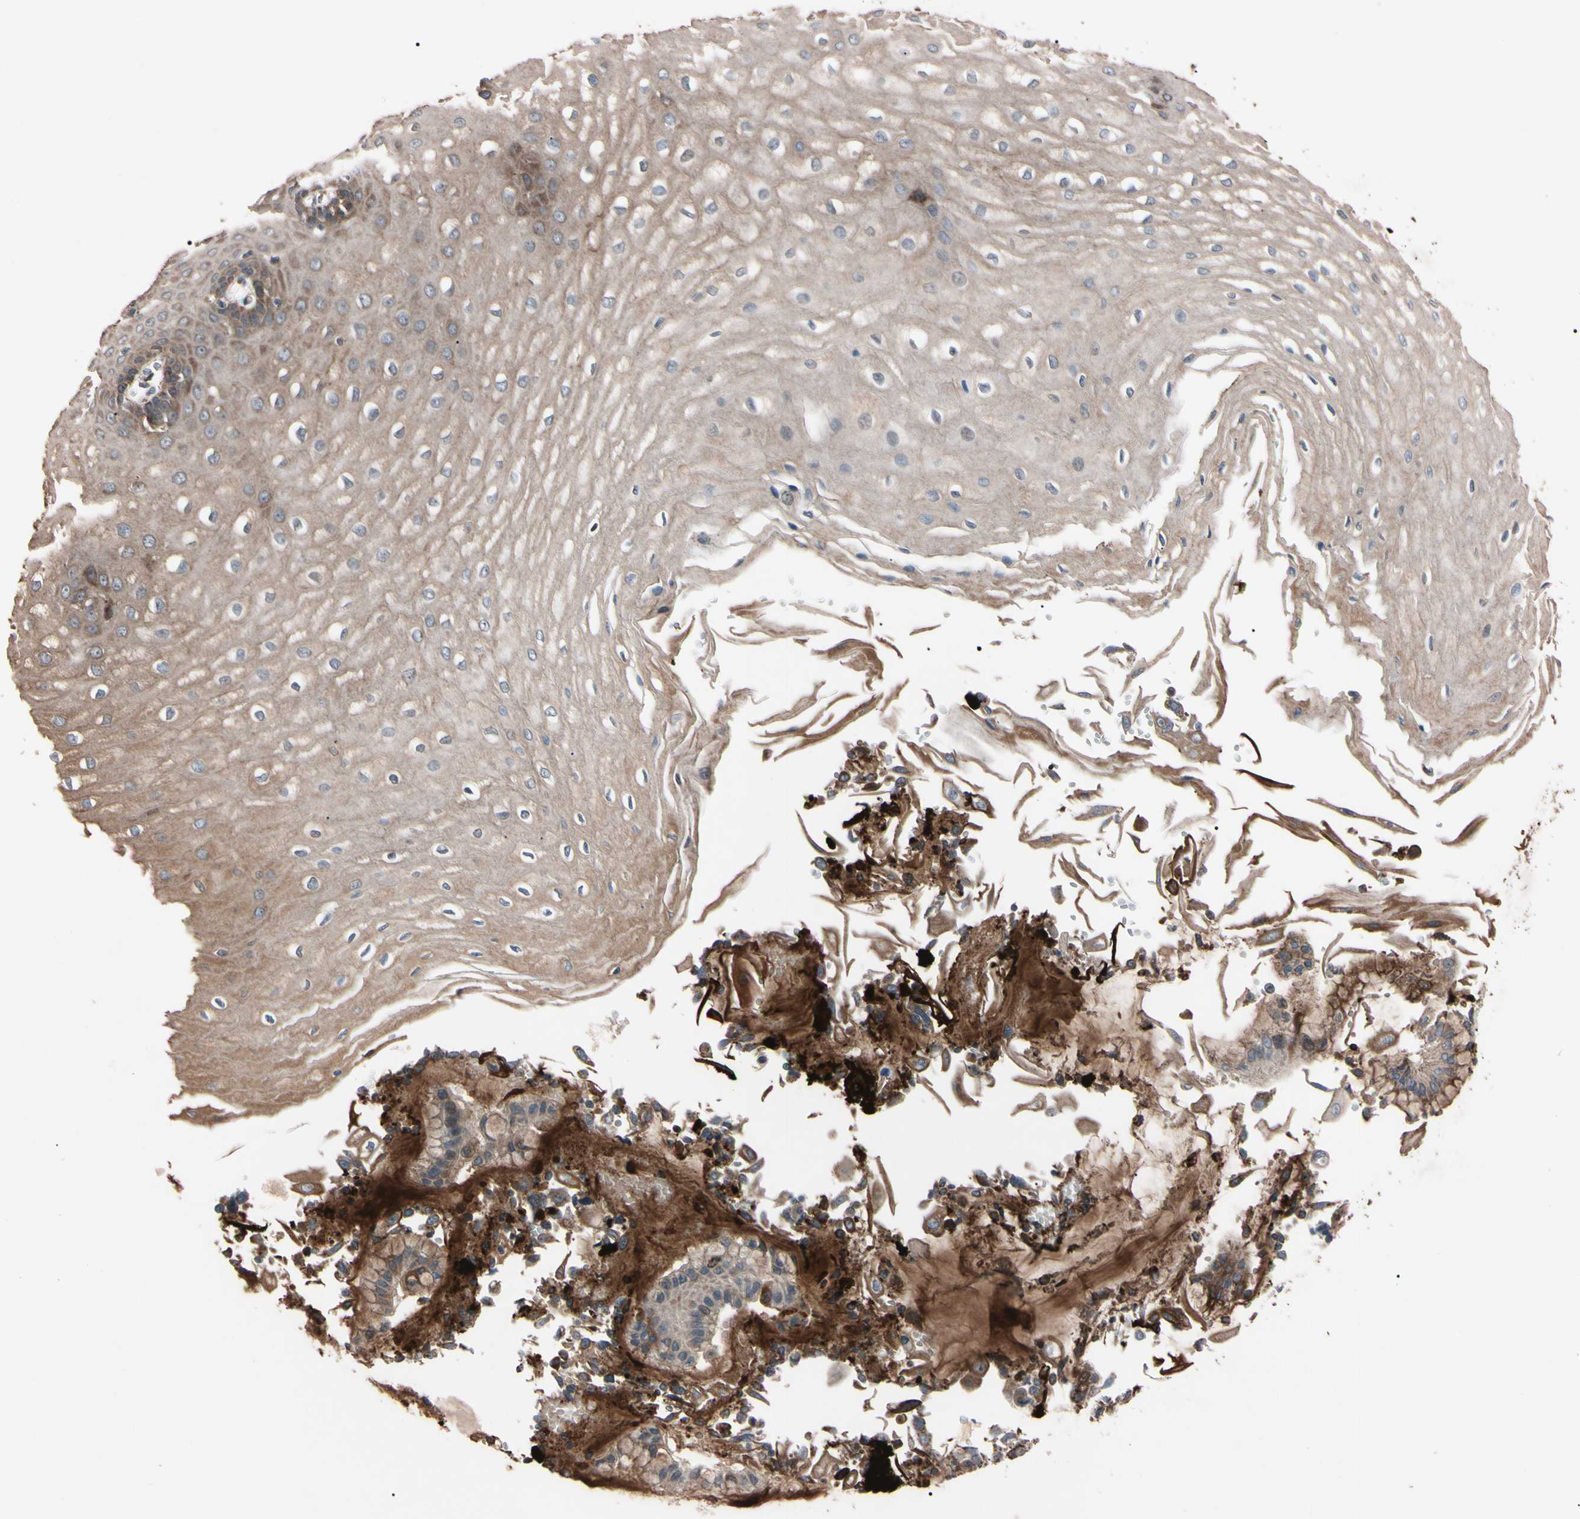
{"staining": {"intensity": "moderate", "quantity": ">75%", "location": "cytoplasmic/membranous"}, "tissue": "esophagus", "cell_type": "Squamous epithelial cells", "image_type": "normal", "snomed": [{"axis": "morphology", "description": "Normal tissue, NOS"}, {"axis": "morphology", "description": "Squamous cell carcinoma, NOS"}, {"axis": "topography", "description": "Esophagus"}], "caption": "IHC histopathology image of normal esophagus: esophagus stained using immunohistochemistry reveals medium levels of moderate protein expression localized specifically in the cytoplasmic/membranous of squamous epithelial cells, appearing as a cytoplasmic/membranous brown color.", "gene": "TNFRSF1A", "patient": {"sex": "male", "age": 65}}